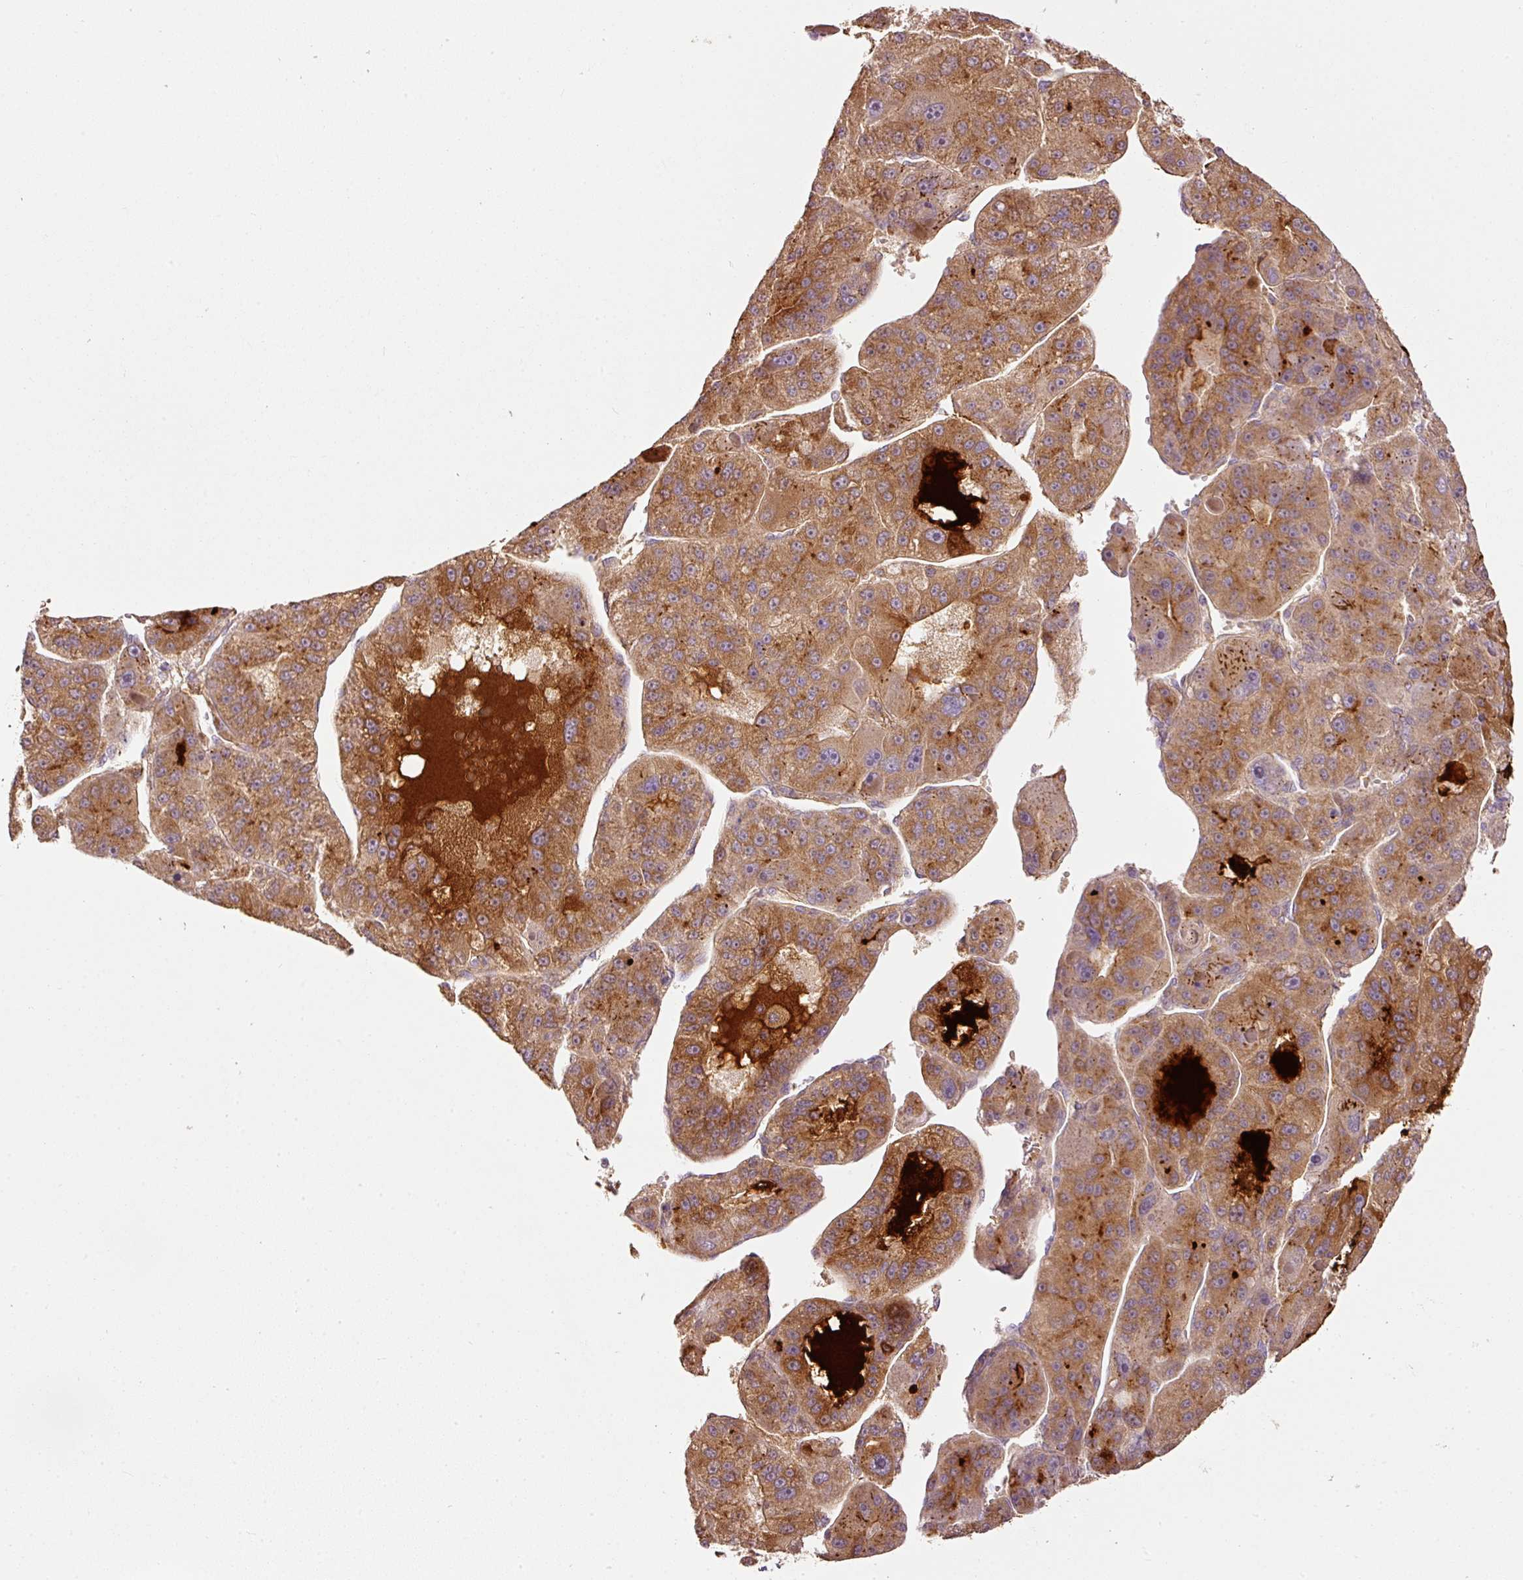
{"staining": {"intensity": "moderate", "quantity": ">75%", "location": "cytoplasmic/membranous"}, "tissue": "liver cancer", "cell_type": "Tumor cells", "image_type": "cancer", "snomed": [{"axis": "morphology", "description": "Carcinoma, Hepatocellular, NOS"}, {"axis": "topography", "description": "Liver"}], "caption": "About >75% of tumor cells in liver cancer demonstrate moderate cytoplasmic/membranous protein staining as visualized by brown immunohistochemical staining.", "gene": "SERPING1", "patient": {"sex": "male", "age": 76}}